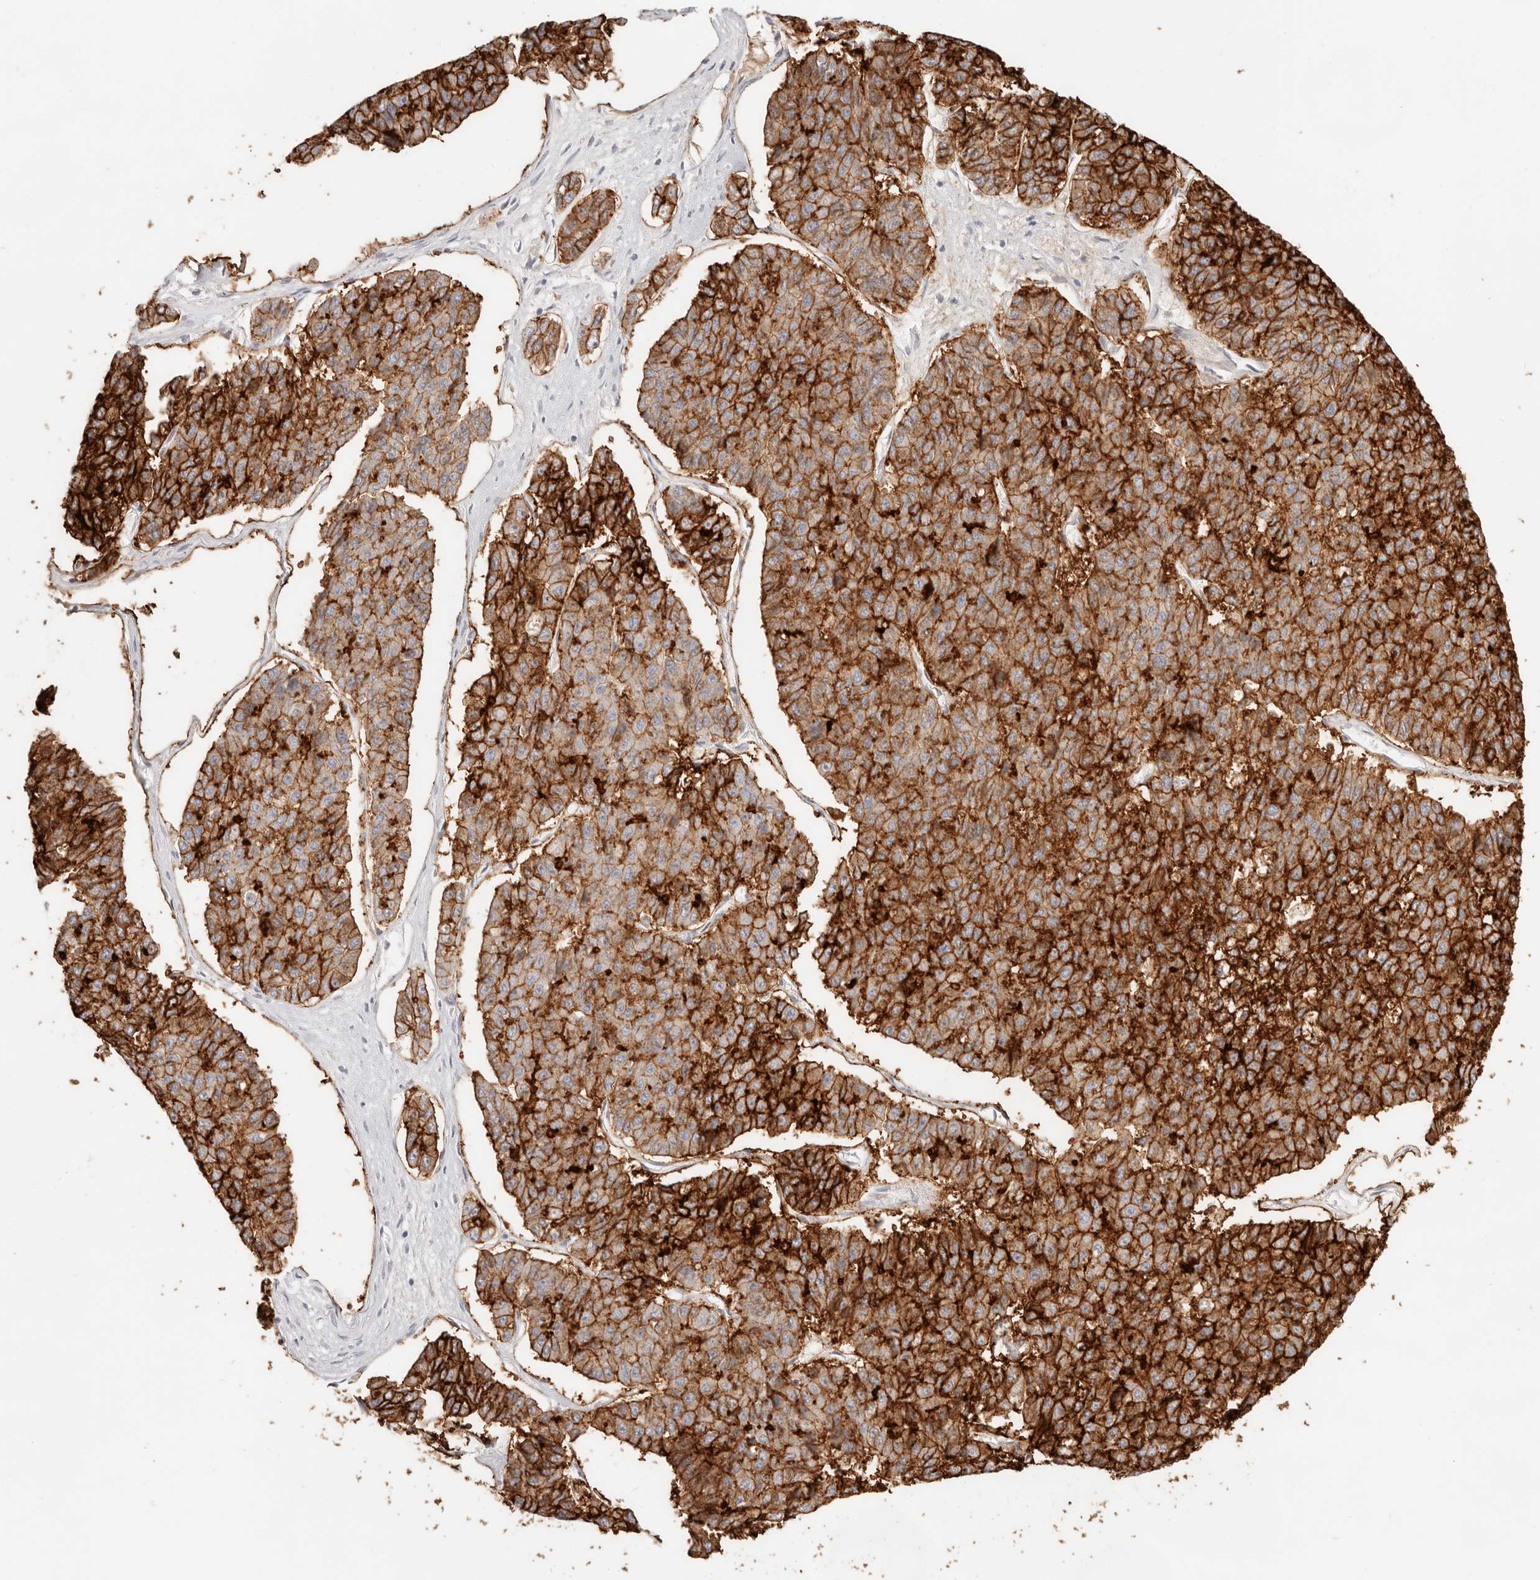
{"staining": {"intensity": "strong", "quantity": ">75%", "location": "cytoplasmic/membranous"}, "tissue": "pancreatic cancer", "cell_type": "Tumor cells", "image_type": "cancer", "snomed": [{"axis": "morphology", "description": "Adenocarcinoma, NOS"}, {"axis": "topography", "description": "Pancreas"}], "caption": "Pancreatic cancer was stained to show a protein in brown. There is high levels of strong cytoplasmic/membranous positivity in approximately >75% of tumor cells. Immunohistochemistry (ihc) stains the protein of interest in brown and the nuclei are stained blue.", "gene": "EPCAM", "patient": {"sex": "male", "age": 50}}